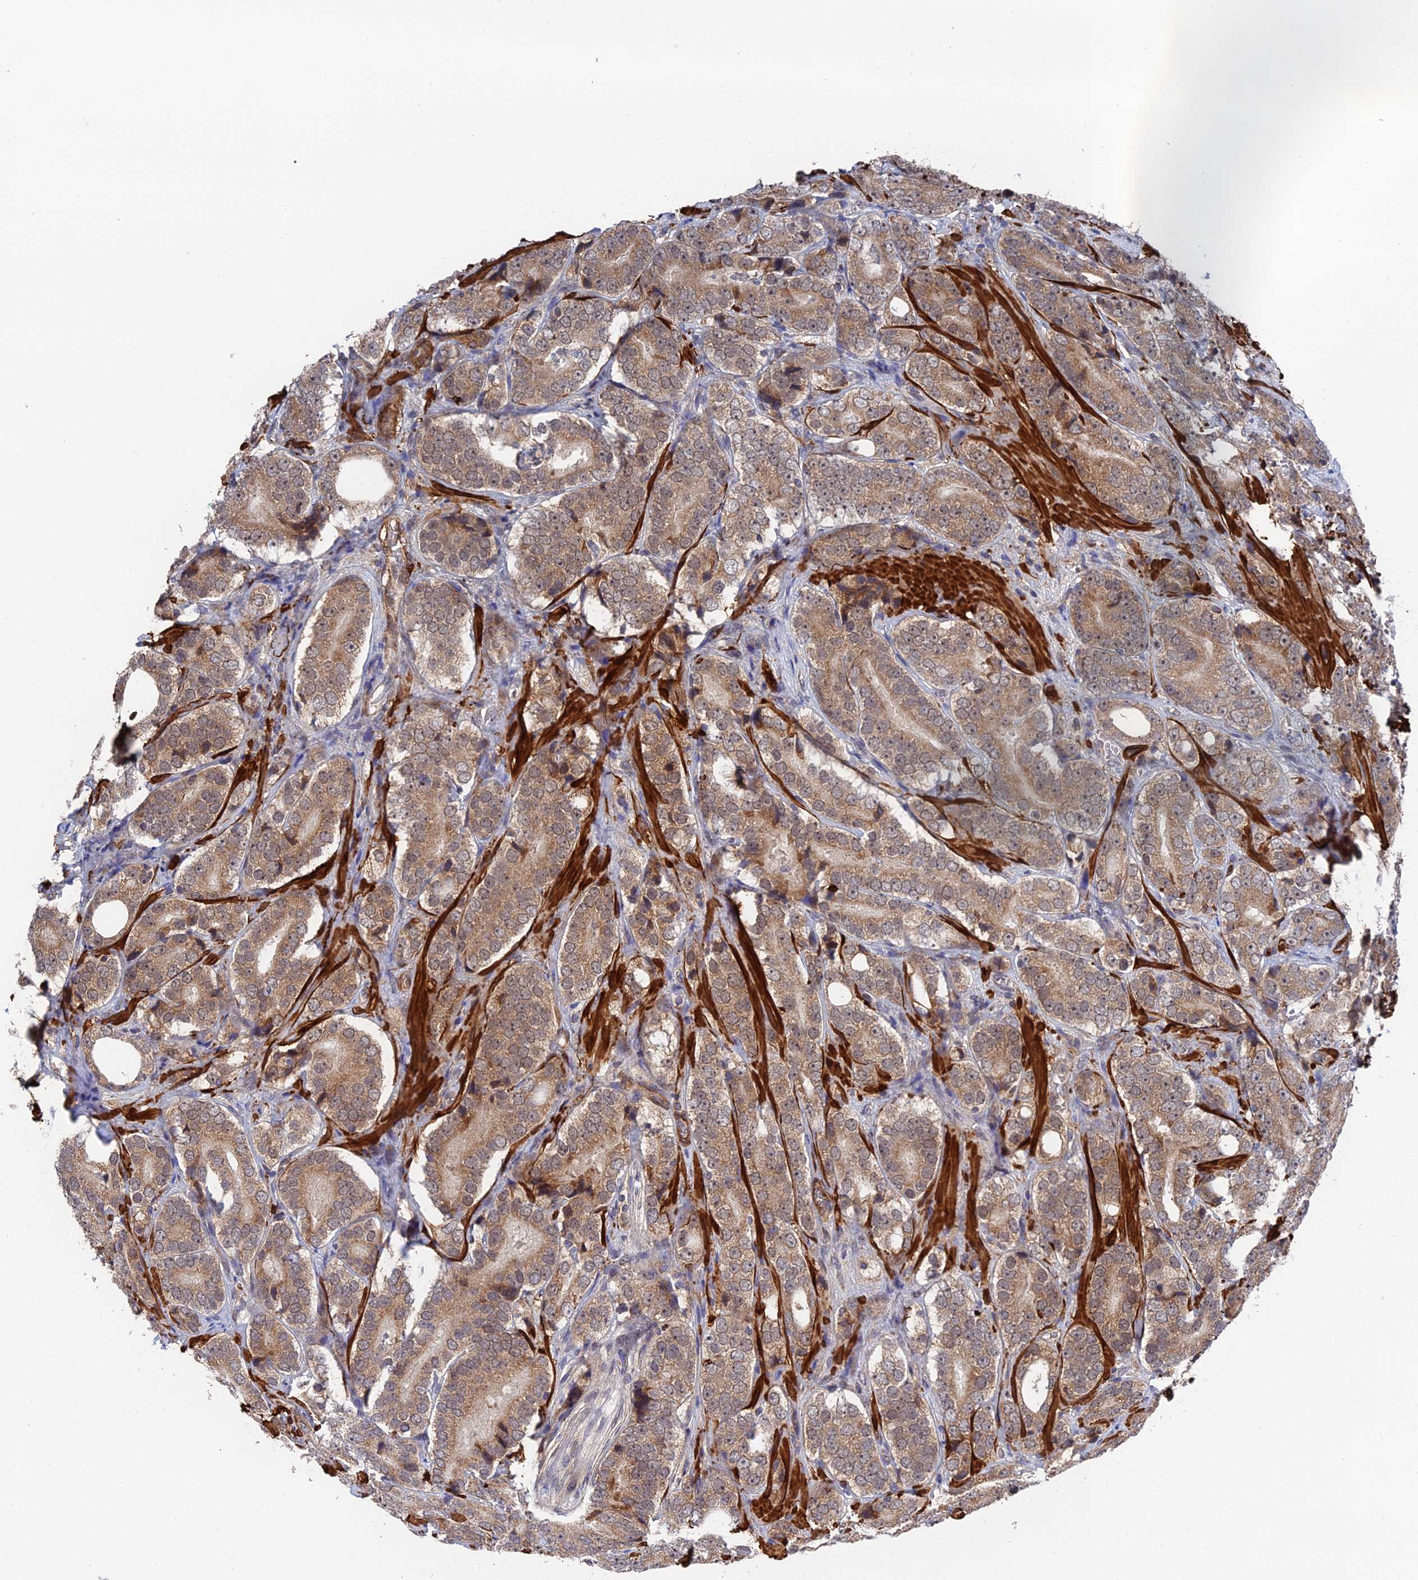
{"staining": {"intensity": "moderate", "quantity": ">75%", "location": "cytoplasmic/membranous"}, "tissue": "prostate cancer", "cell_type": "Tumor cells", "image_type": "cancer", "snomed": [{"axis": "morphology", "description": "Adenocarcinoma, High grade"}, {"axis": "topography", "description": "Prostate"}], "caption": "Prostate cancer tissue reveals moderate cytoplasmic/membranous expression in approximately >75% of tumor cells, visualized by immunohistochemistry. (Brightfield microscopy of DAB IHC at high magnification).", "gene": "ZNF320", "patient": {"sex": "male", "age": 56}}